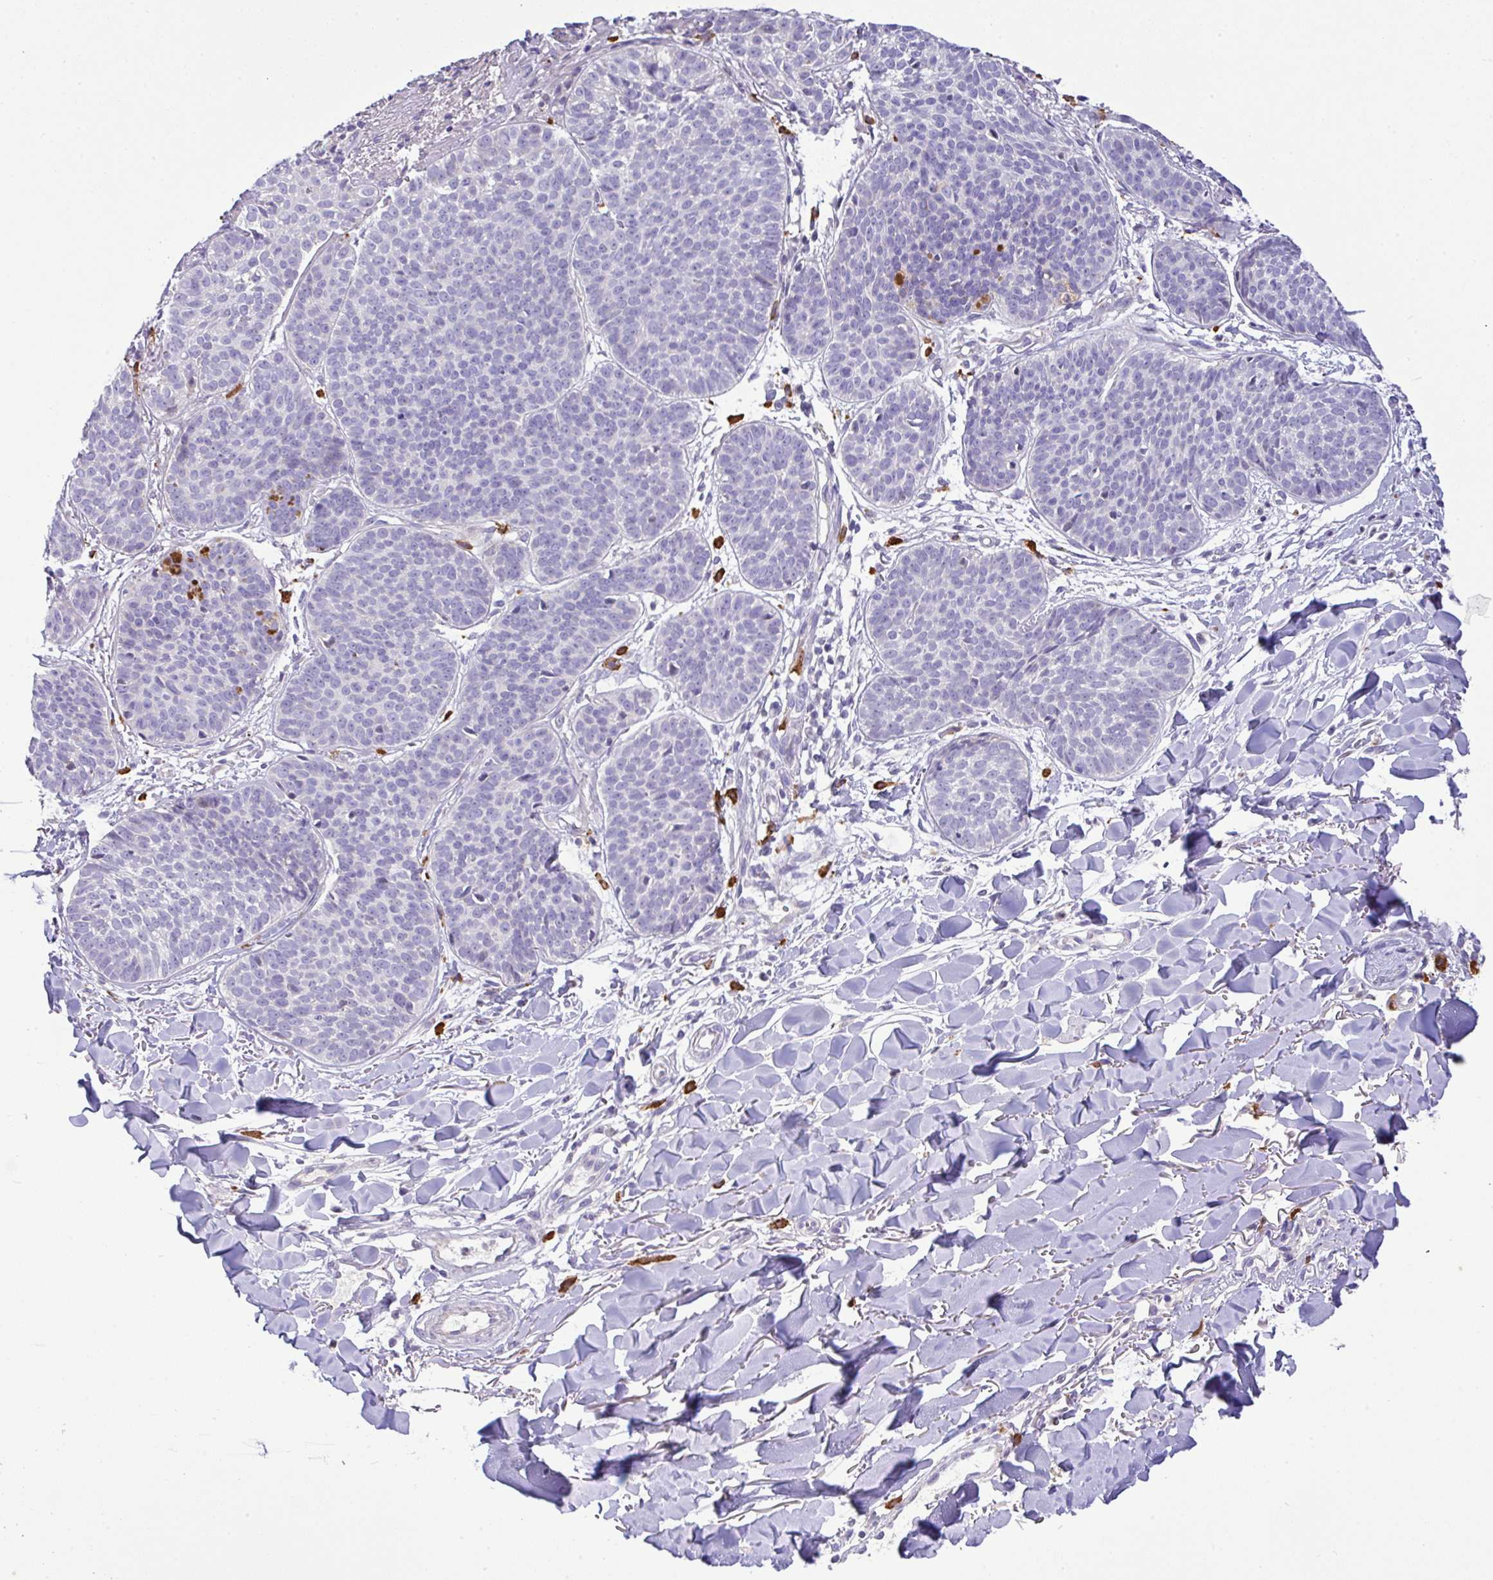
{"staining": {"intensity": "negative", "quantity": "none", "location": "none"}, "tissue": "skin cancer", "cell_type": "Tumor cells", "image_type": "cancer", "snomed": [{"axis": "morphology", "description": "Basal cell carcinoma"}, {"axis": "topography", "description": "Skin"}, {"axis": "topography", "description": "Skin of neck"}, {"axis": "topography", "description": "Skin of shoulder"}, {"axis": "topography", "description": "Skin of back"}], "caption": "Photomicrograph shows no protein positivity in tumor cells of basal cell carcinoma (skin) tissue. Brightfield microscopy of IHC stained with DAB (brown) and hematoxylin (blue), captured at high magnification.", "gene": "EPN3", "patient": {"sex": "male", "age": 80}}